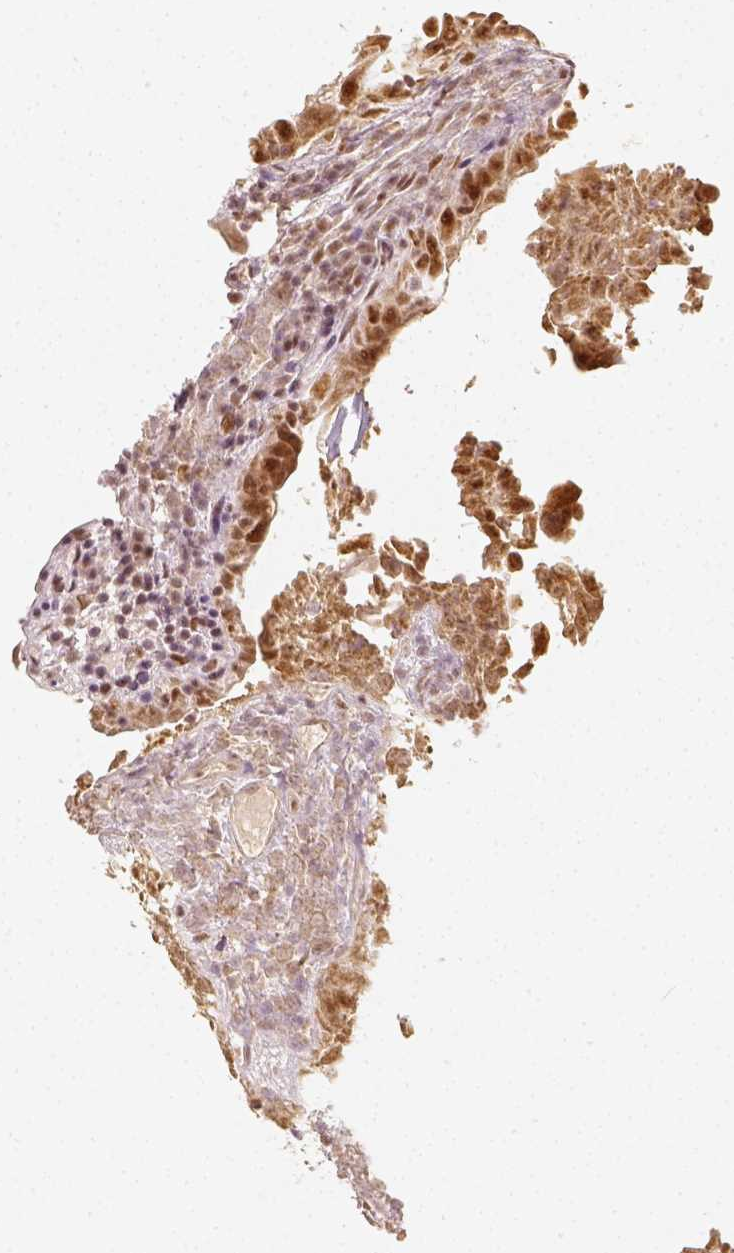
{"staining": {"intensity": "moderate", "quantity": ">75%", "location": "nuclear"}, "tissue": "thyroid cancer", "cell_type": "Tumor cells", "image_type": "cancer", "snomed": [{"axis": "morphology", "description": "Papillary adenocarcinoma, NOS"}, {"axis": "topography", "description": "Thyroid gland"}], "caption": "The micrograph shows immunohistochemical staining of thyroid cancer. There is moderate nuclear staining is present in approximately >75% of tumor cells.", "gene": "ZMAT3", "patient": {"sex": "female", "age": 37}}